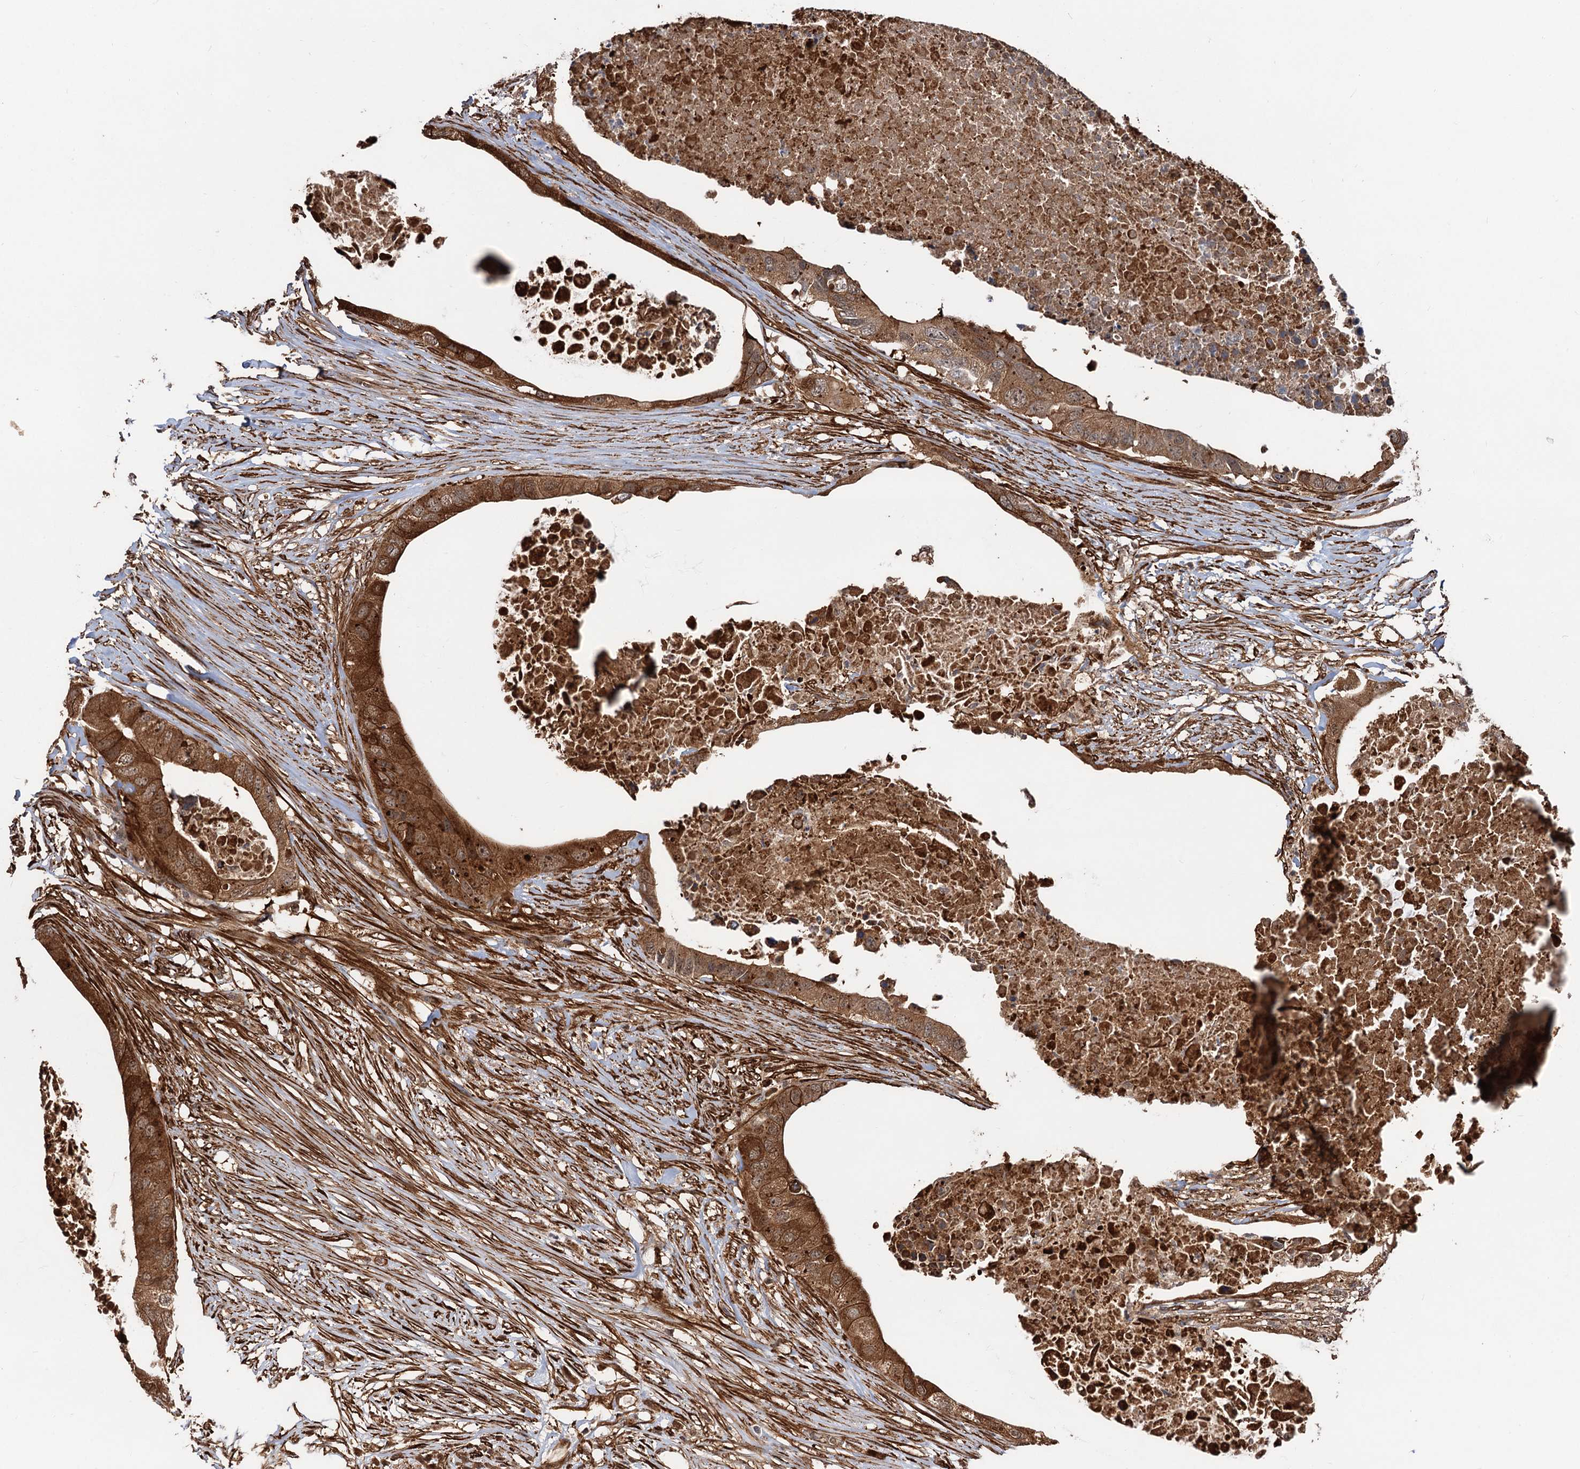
{"staining": {"intensity": "moderate", "quantity": ">75%", "location": "cytoplasmic/membranous,nuclear"}, "tissue": "colorectal cancer", "cell_type": "Tumor cells", "image_type": "cancer", "snomed": [{"axis": "morphology", "description": "Adenocarcinoma, NOS"}, {"axis": "topography", "description": "Colon"}], "caption": "This photomicrograph shows IHC staining of human colorectal adenocarcinoma, with medium moderate cytoplasmic/membranous and nuclear staining in about >75% of tumor cells.", "gene": "SNRNP25", "patient": {"sex": "male", "age": 71}}